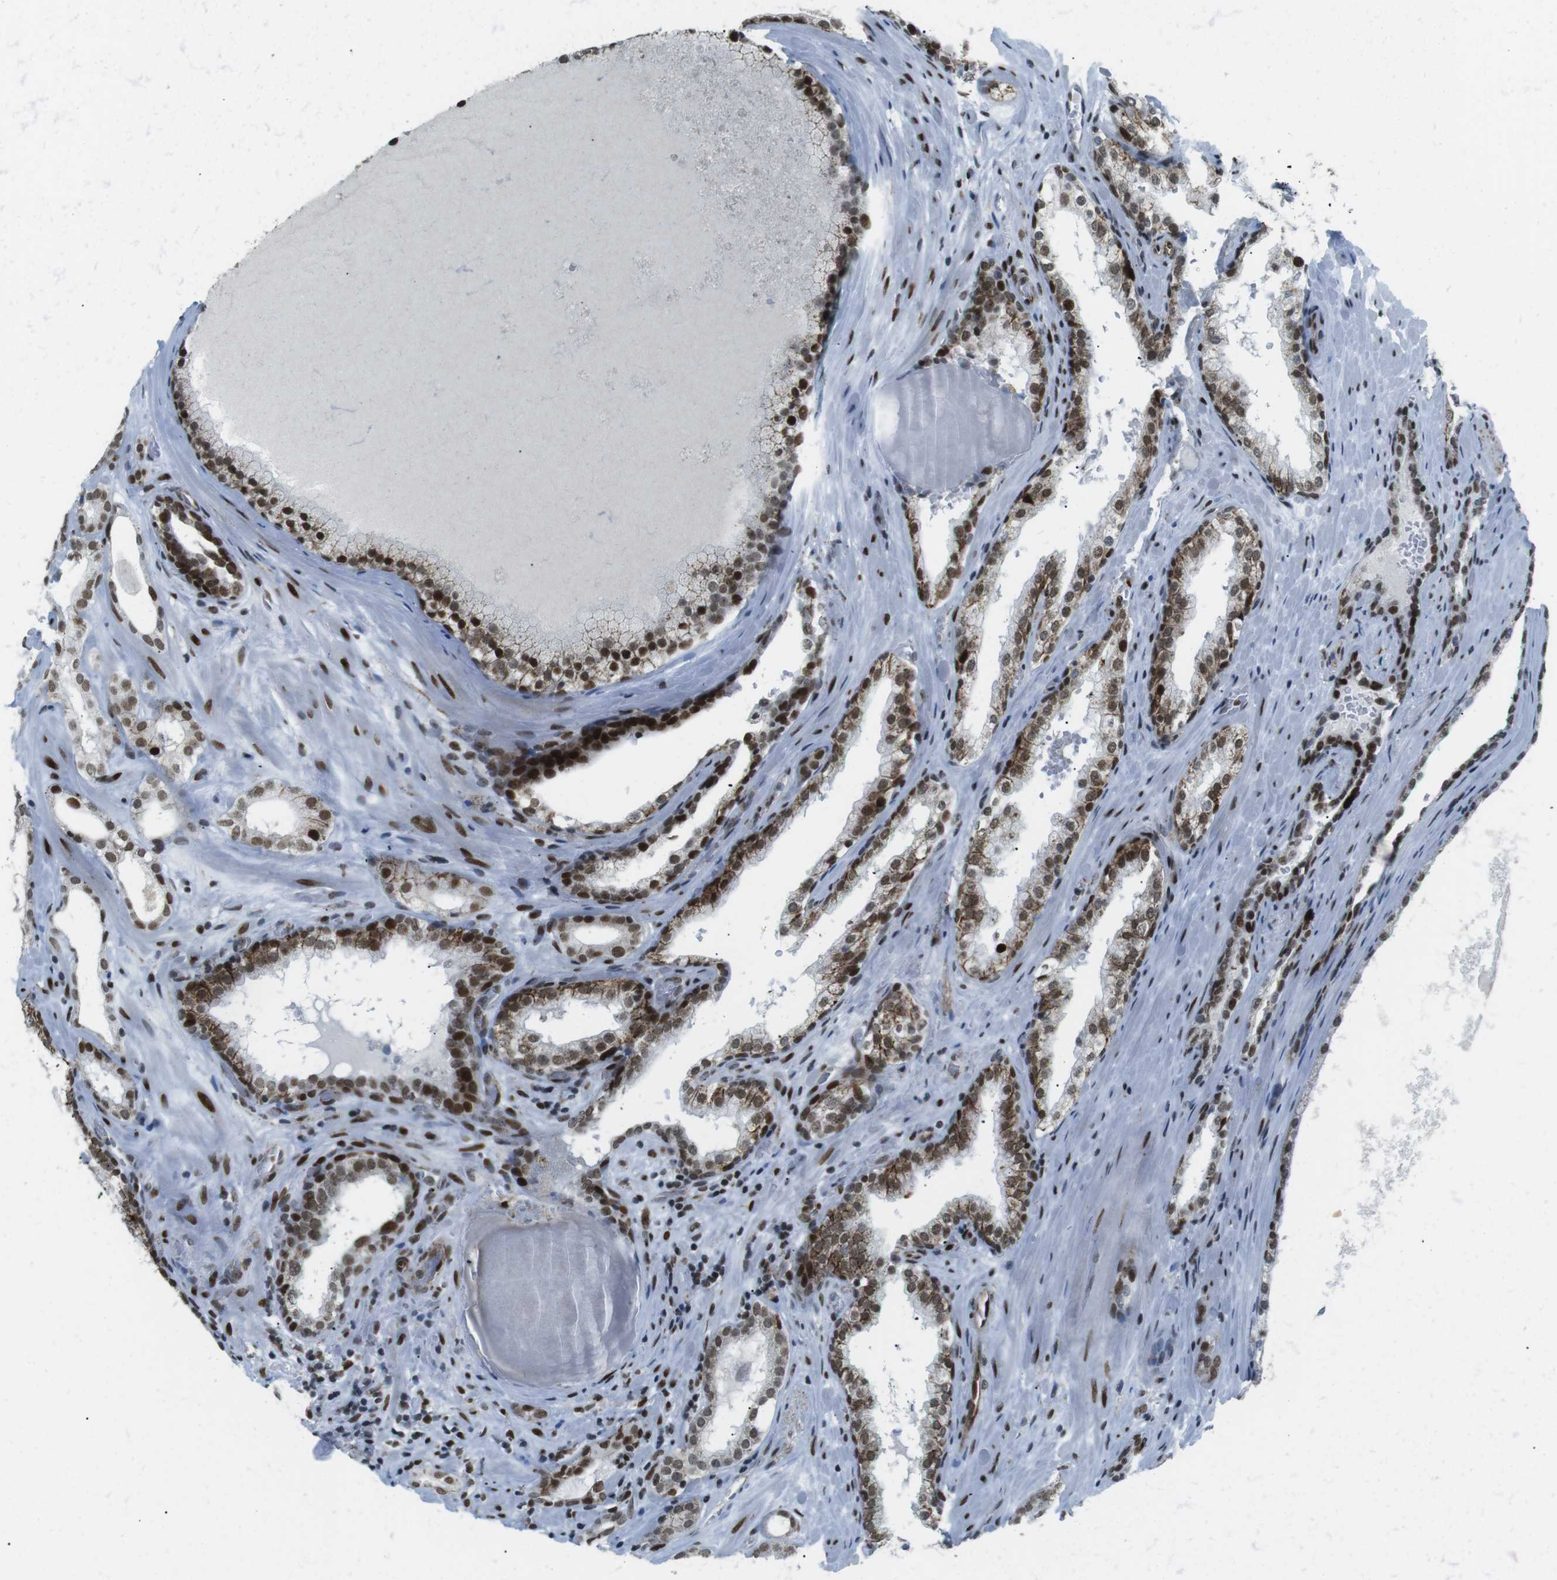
{"staining": {"intensity": "strong", "quantity": ">75%", "location": "nuclear"}, "tissue": "prostate cancer", "cell_type": "Tumor cells", "image_type": "cancer", "snomed": [{"axis": "morphology", "description": "Adenocarcinoma, High grade"}, {"axis": "topography", "description": "Prostate"}], "caption": "Immunohistochemical staining of human prostate high-grade adenocarcinoma reveals high levels of strong nuclear expression in approximately >75% of tumor cells. (IHC, brightfield microscopy, high magnification).", "gene": "ARID1A", "patient": {"sex": "male", "age": 60}}